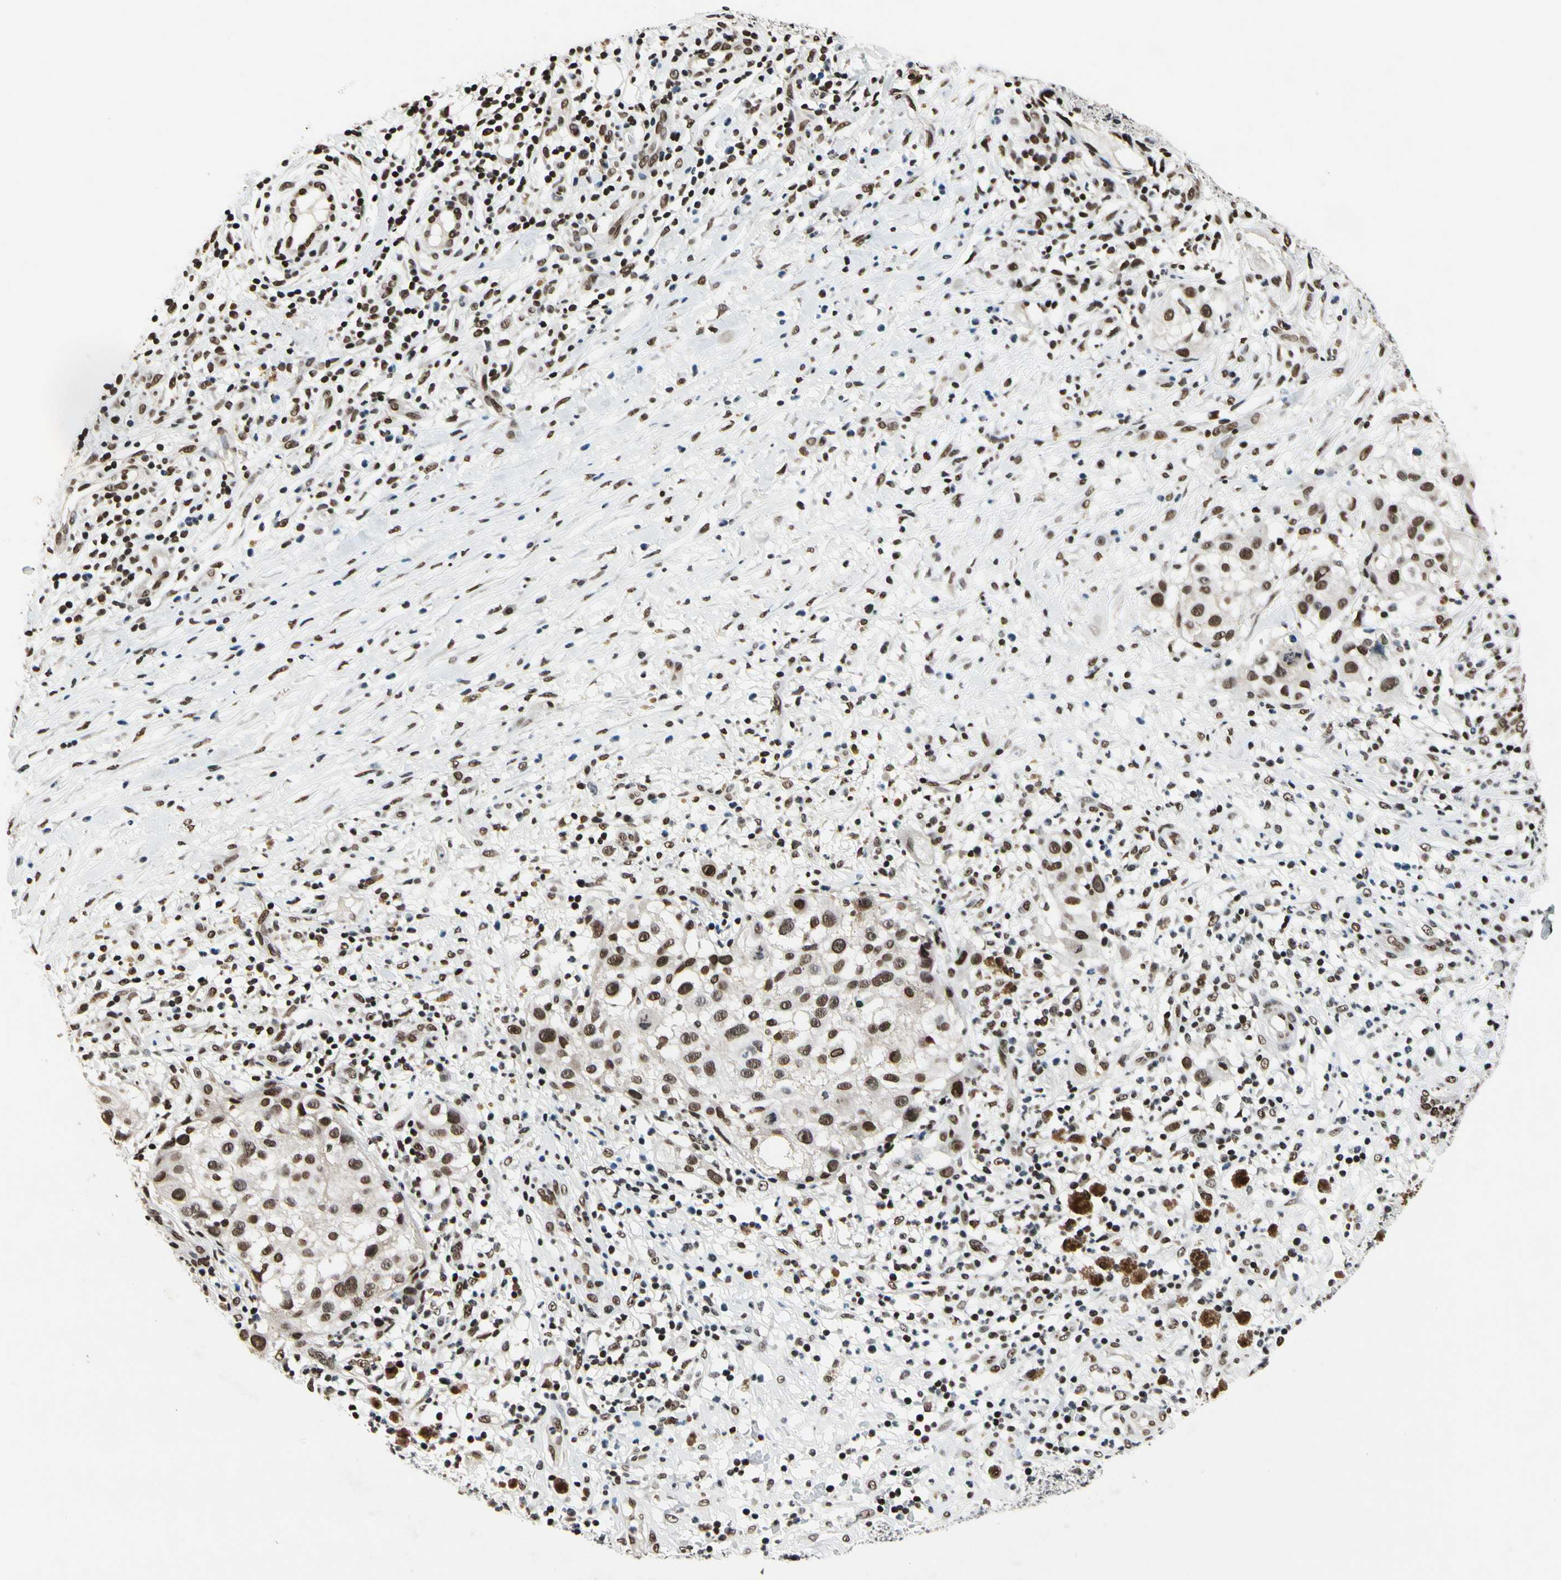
{"staining": {"intensity": "strong", "quantity": ">75%", "location": "nuclear"}, "tissue": "melanoma", "cell_type": "Tumor cells", "image_type": "cancer", "snomed": [{"axis": "morphology", "description": "Necrosis, NOS"}, {"axis": "morphology", "description": "Malignant melanoma, NOS"}, {"axis": "topography", "description": "Skin"}], "caption": "Immunohistochemical staining of human malignant melanoma exhibits high levels of strong nuclear positivity in about >75% of tumor cells.", "gene": "RECQL", "patient": {"sex": "female", "age": 87}}